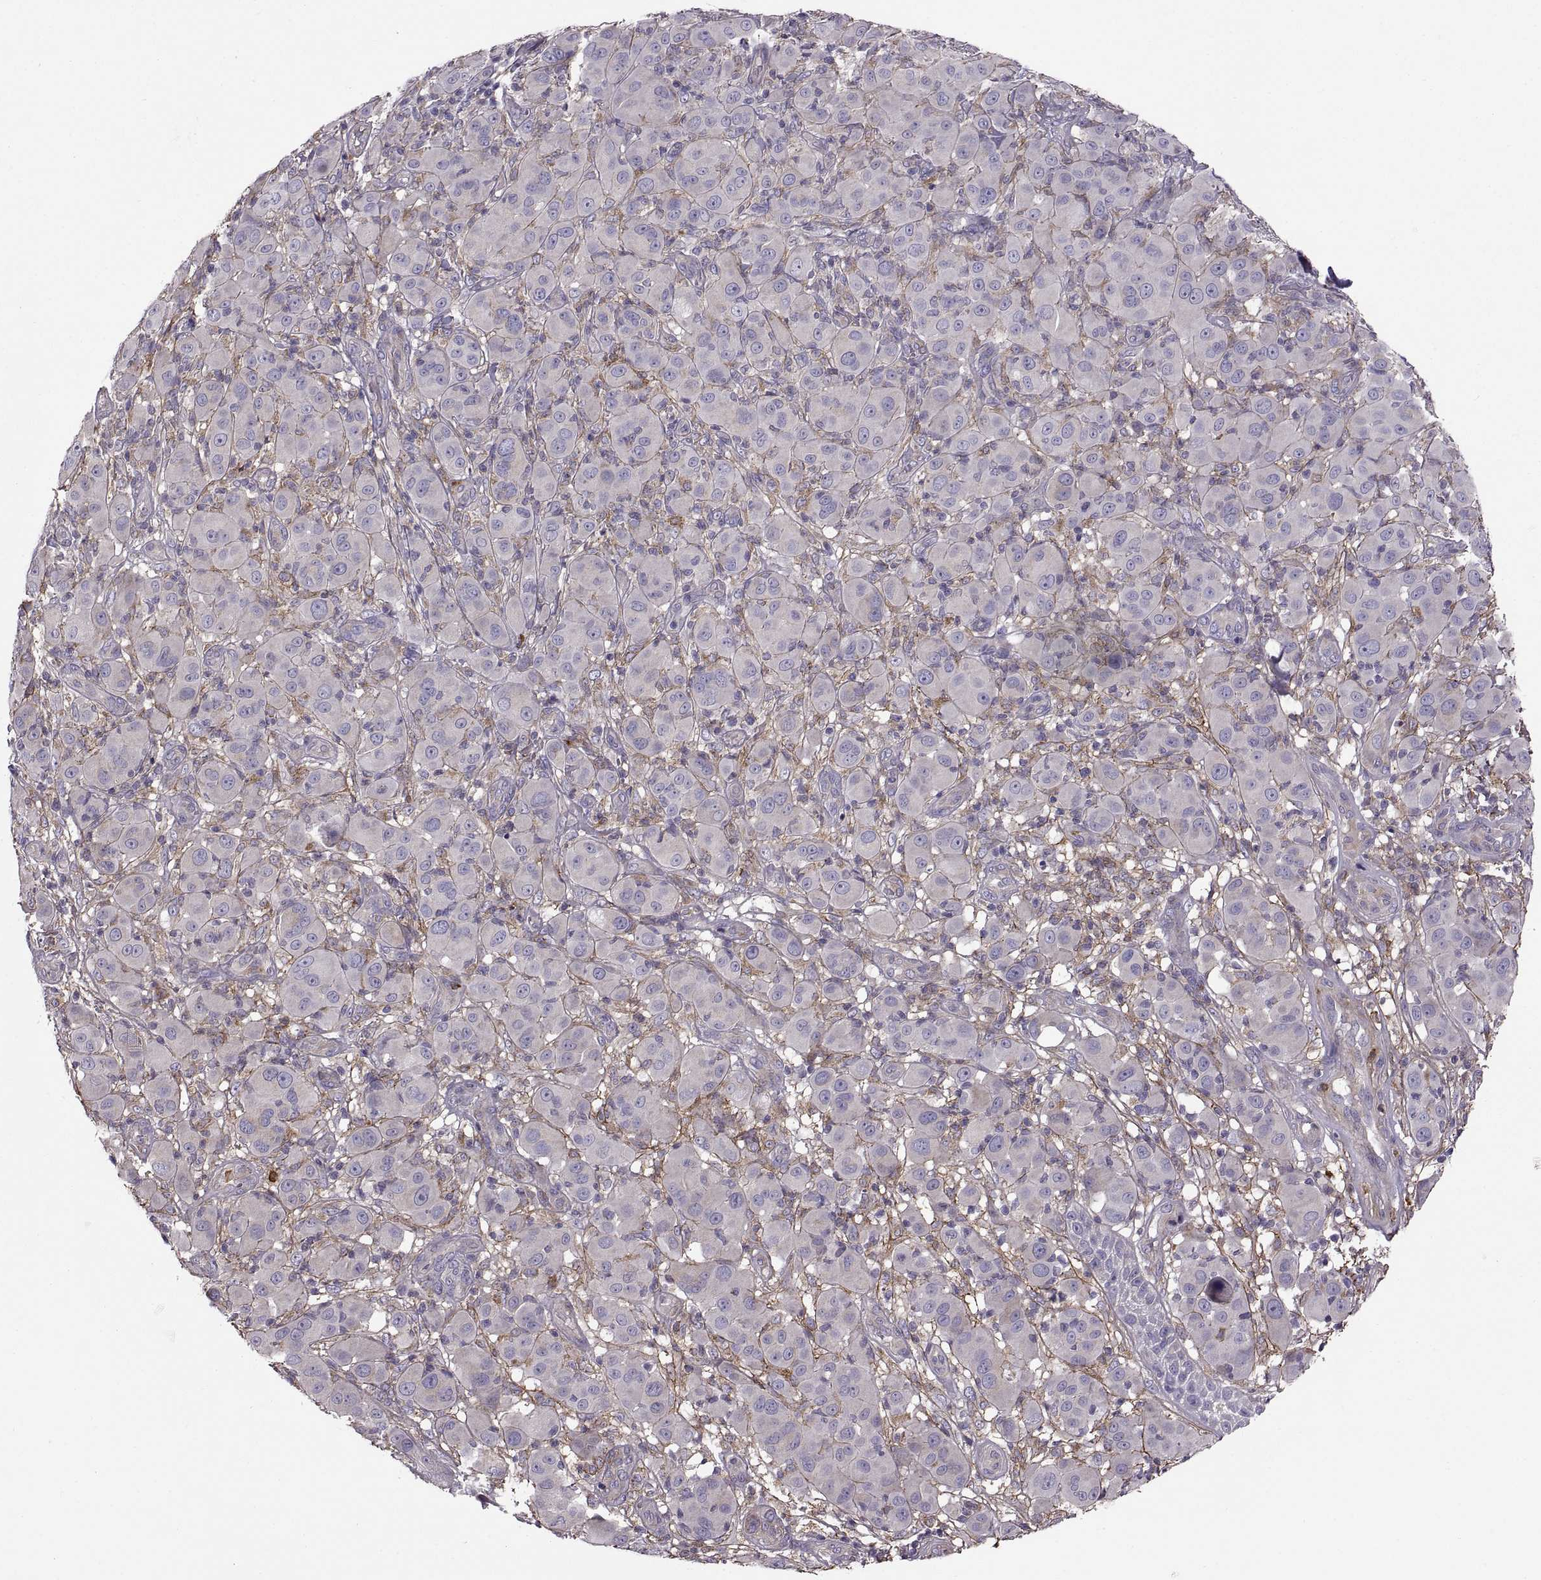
{"staining": {"intensity": "negative", "quantity": "none", "location": "none"}, "tissue": "melanoma", "cell_type": "Tumor cells", "image_type": "cancer", "snomed": [{"axis": "morphology", "description": "Malignant melanoma, NOS"}, {"axis": "topography", "description": "Skin"}], "caption": "The IHC micrograph has no significant positivity in tumor cells of melanoma tissue.", "gene": "EMILIN2", "patient": {"sex": "female", "age": 87}}